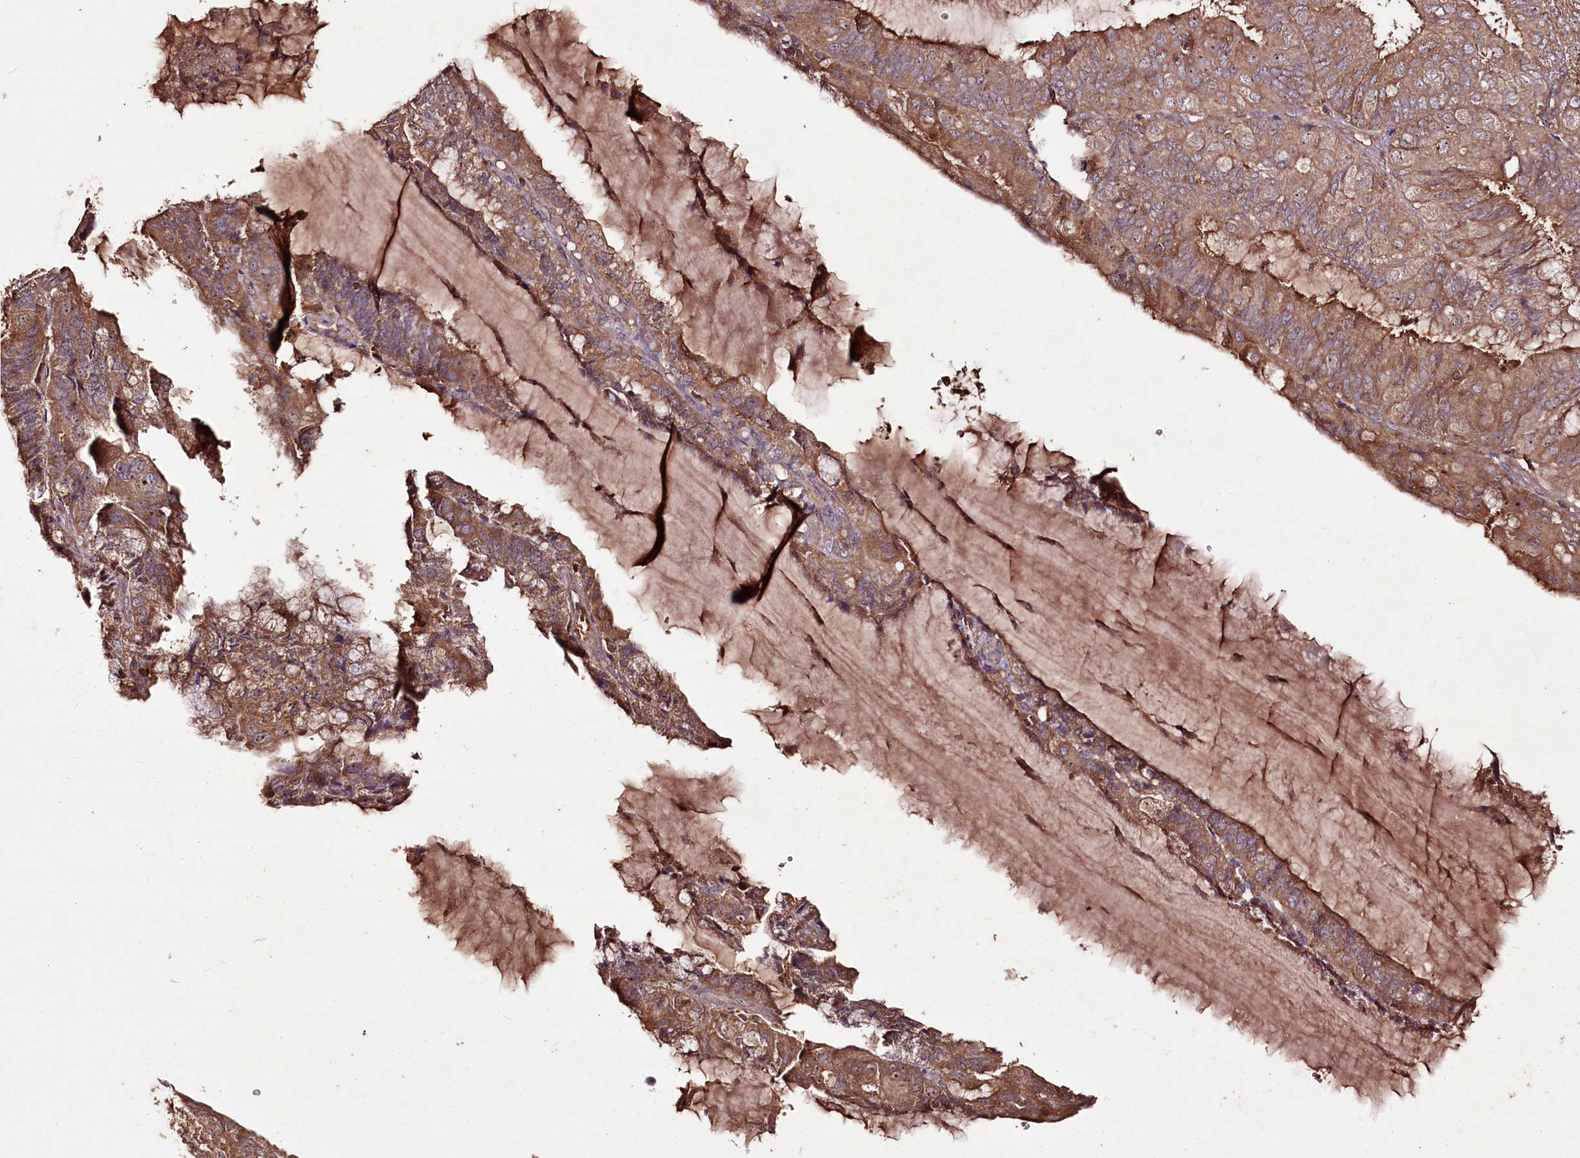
{"staining": {"intensity": "moderate", "quantity": ">75%", "location": "cytoplasmic/membranous"}, "tissue": "endometrial cancer", "cell_type": "Tumor cells", "image_type": "cancer", "snomed": [{"axis": "morphology", "description": "Adenocarcinoma, NOS"}, {"axis": "topography", "description": "Endometrium"}], "caption": "Protein expression analysis of endometrial adenocarcinoma reveals moderate cytoplasmic/membranous expression in about >75% of tumor cells.", "gene": "FAM53B", "patient": {"sex": "female", "age": 81}}